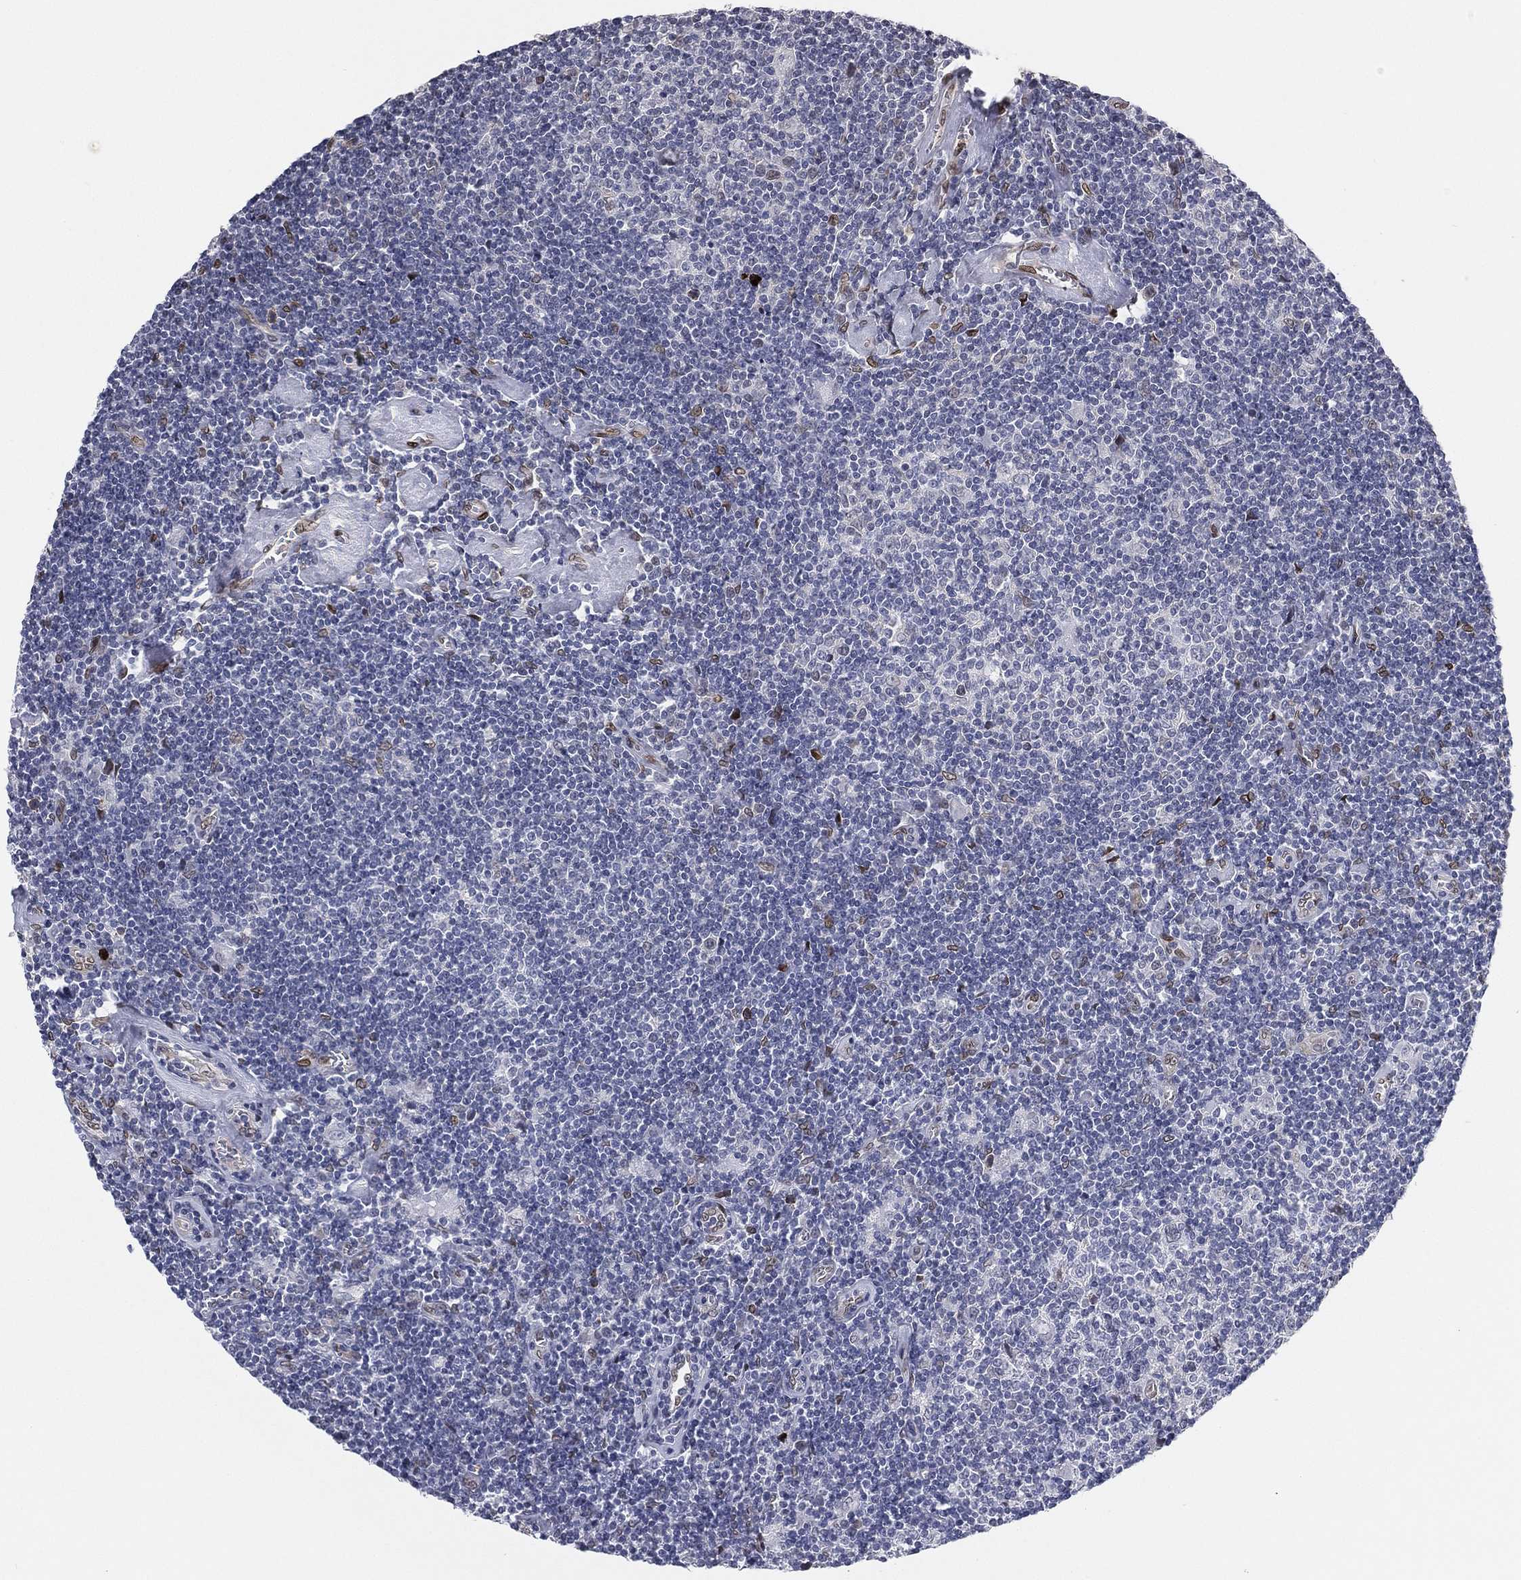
{"staining": {"intensity": "moderate", "quantity": ">75%", "location": "nuclear"}, "tissue": "lymphoma", "cell_type": "Tumor cells", "image_type": "cancer", "snomed": [{"axis": "morphology", "description": "Hodgkin's disease, NOS"}, {"axis": "topography", "description": "Lymph node"}], "caption": "An image of lymphoma stained for a protein reveals moderate nuclear brown staining in tumor cells. (brown staining indicates protein expression, while blue staining denotes nuclei).", "gene": "LMNB1", "patient": {"sex": "male", "age": 40}}